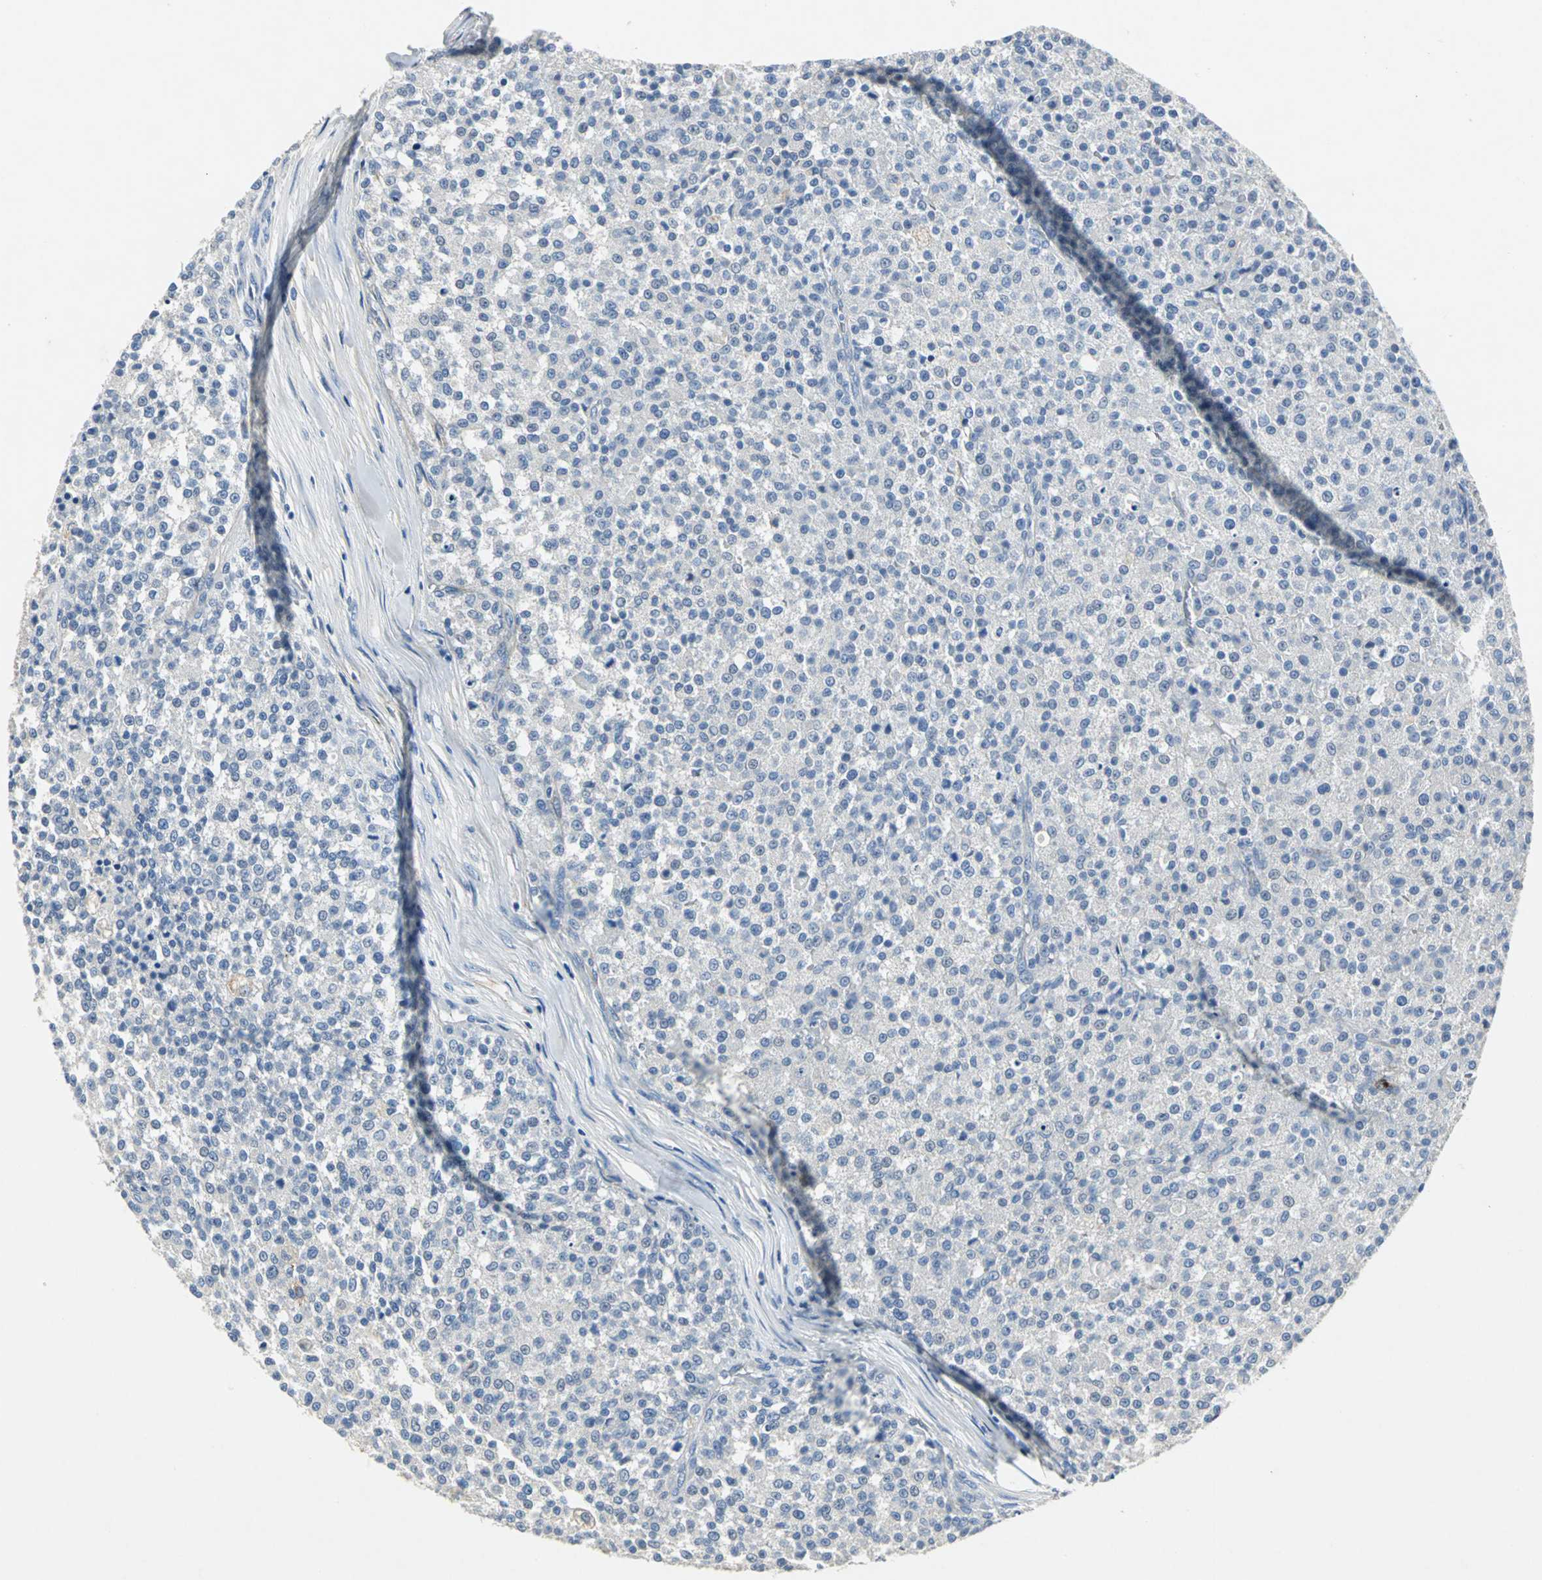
{"staining": {"intensity": "negative", "quantity": "none", "location": "none"}, "tissue": "testis cancer", "cell_type": "Tumor cells", "image_type": "cancer", "snomed": [{"axis": "morphology", "description": "Seminoma, NOS"}, {"axis": "topography", "description": "Testis"}], "caption": "DAB immunohistochemical staining of testis cancer (seminoma) demonstrates no significant staining in tumor cells.", "gene": "EFNB3", "patient": {"sex": "male", "age": 59}}